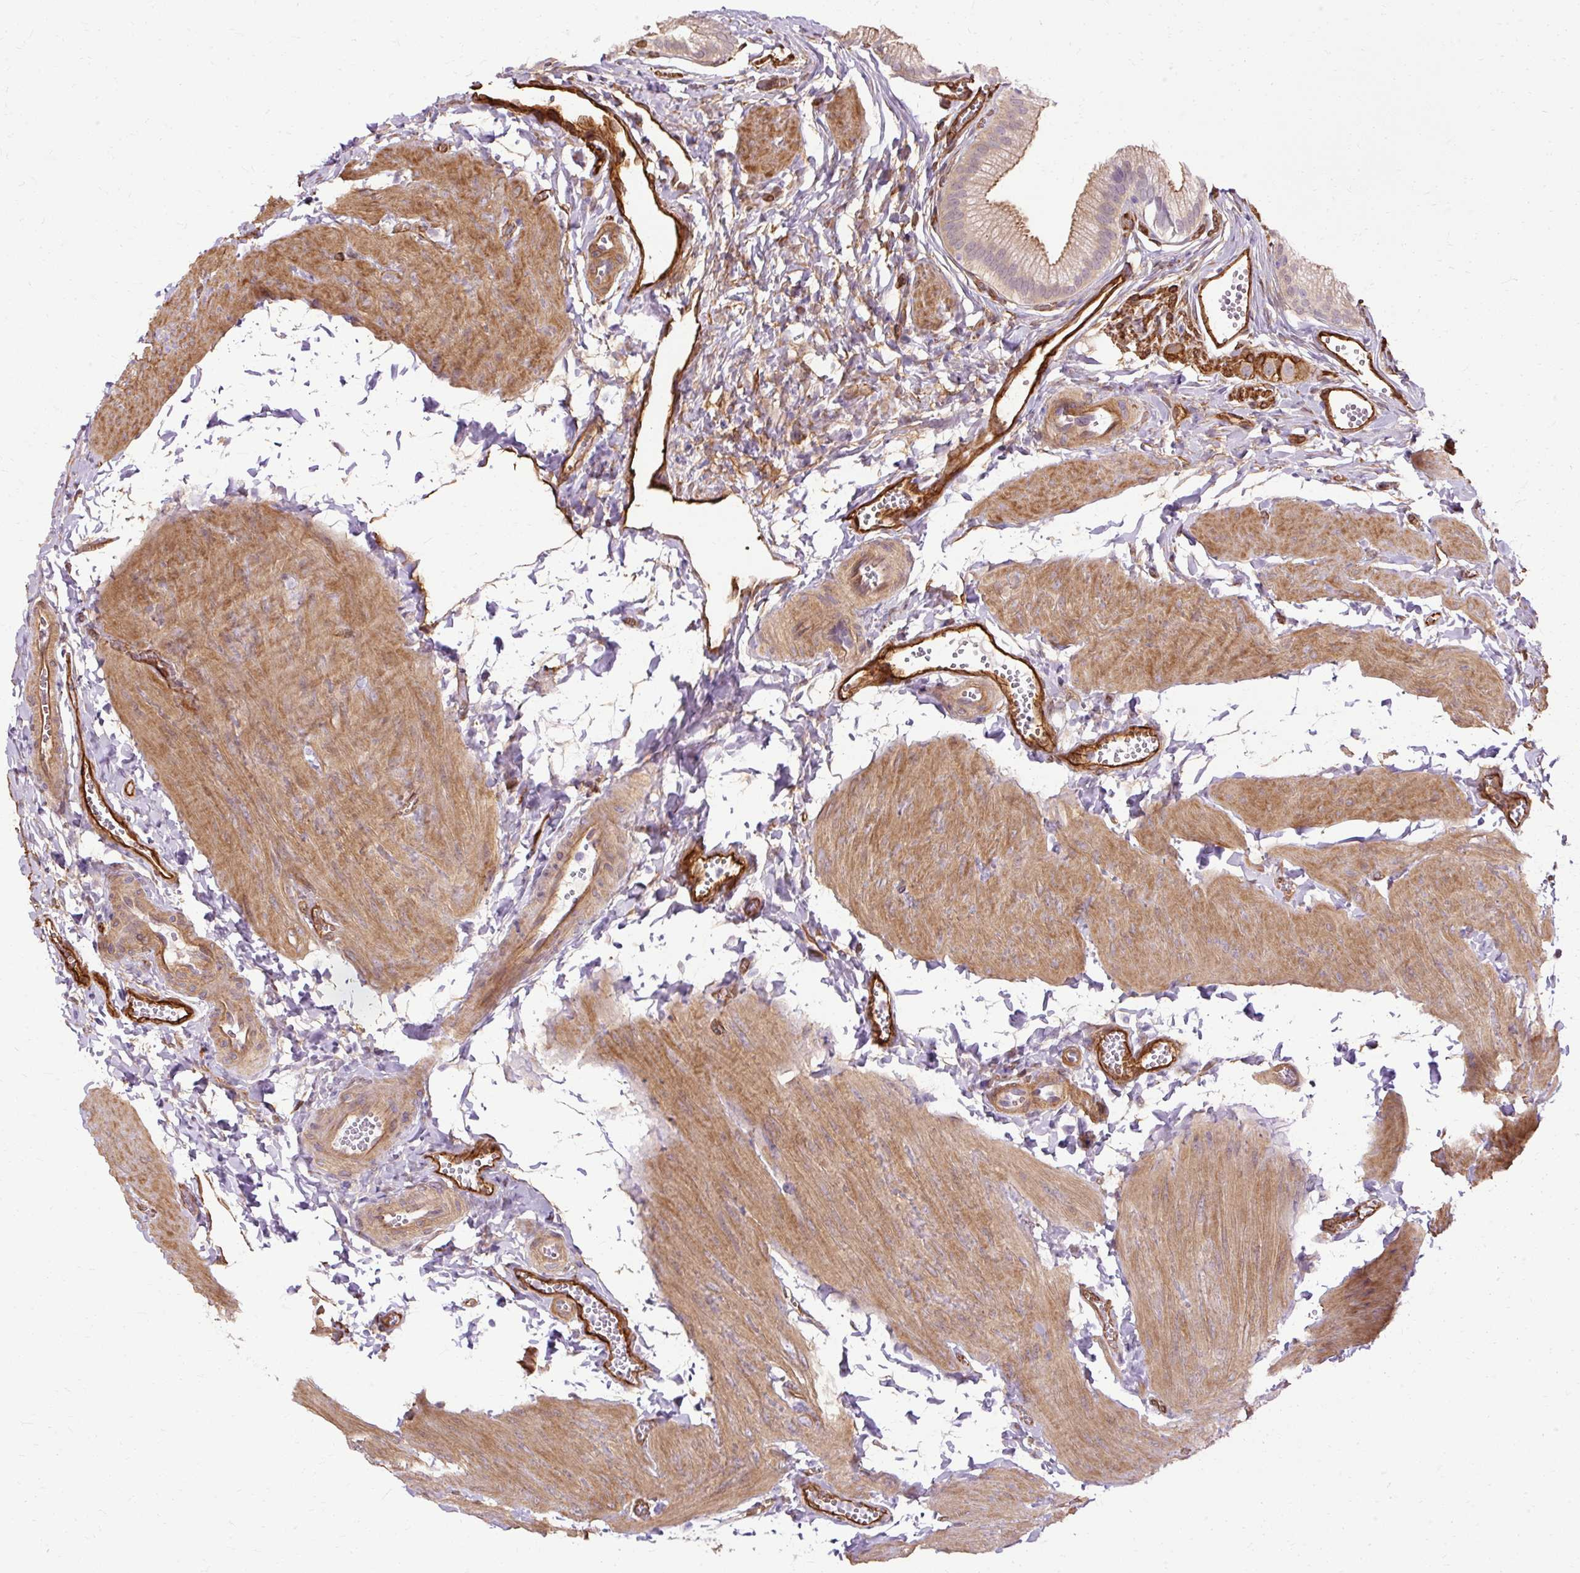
{"staining": {"intensity": "moderate", "quantity": "<25%", "location": "cytoplasmic/membranous"}, "tissue": "gallbladder", "cell_type": "Glandular cells", "image_type": "normal", "snomed": [{"axis": "morphology", "description": "Normal tissue, NOS"}, {"axis": "topography", "description": "Gallbladder"}, {"axis": "topography", "description": "Peripheral nerve tissue"}], "caption": "This image exhibits IHC staining of unremarkable gallbladder, with low moderate cytoplasmic/membranous staining in about <25% of glandular cells.", "gene": "CNN3", "patient": {"sex": "male", "age": 17}}